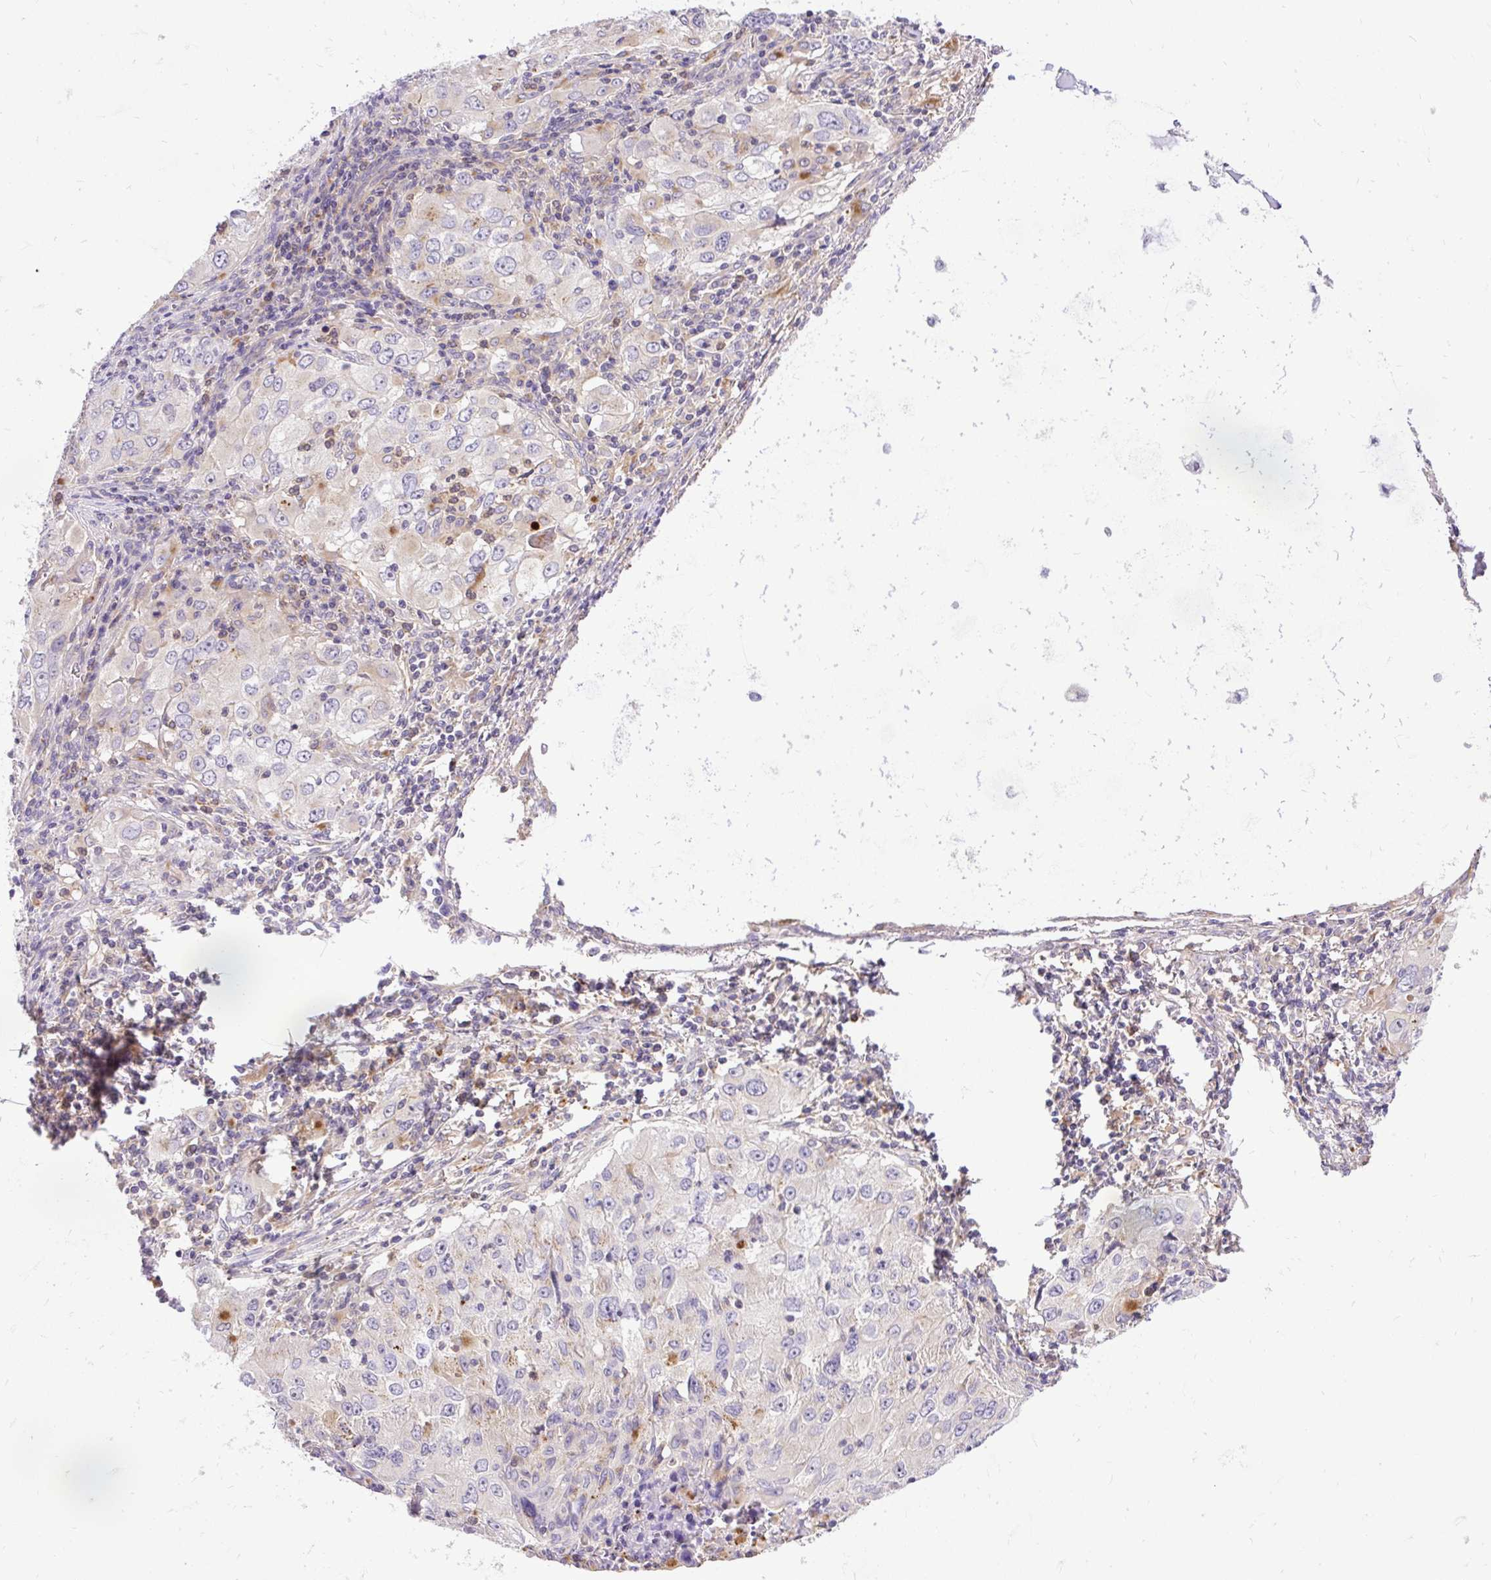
{"staining": {"intensity": "moderate", "quantity": "<25%", "location": "cytoplasmic/membranous"}, "tissue": "lung cancer", "cell_type": "Tumor cells", "image_type": "cancer", "snomed": [{"axis": "morphology", "description": "Adenocarcinoma, NOS"}, {"axis": "morphology", "description": "Adenocarcinoma, metastatic, NOS"}, {"axis": "topography", "description": "Lymph node"}, {"axis": "topography", "description": "Lung"}], "caption": "Immunohistochemical staining of human adenocarcinoma (lung) reveals moderate cytoplasmic/membranous protein staining in approximately <25% of tumor cells.", "gene": "HEXB", "patient": {"sex": "female", "age": 42}}